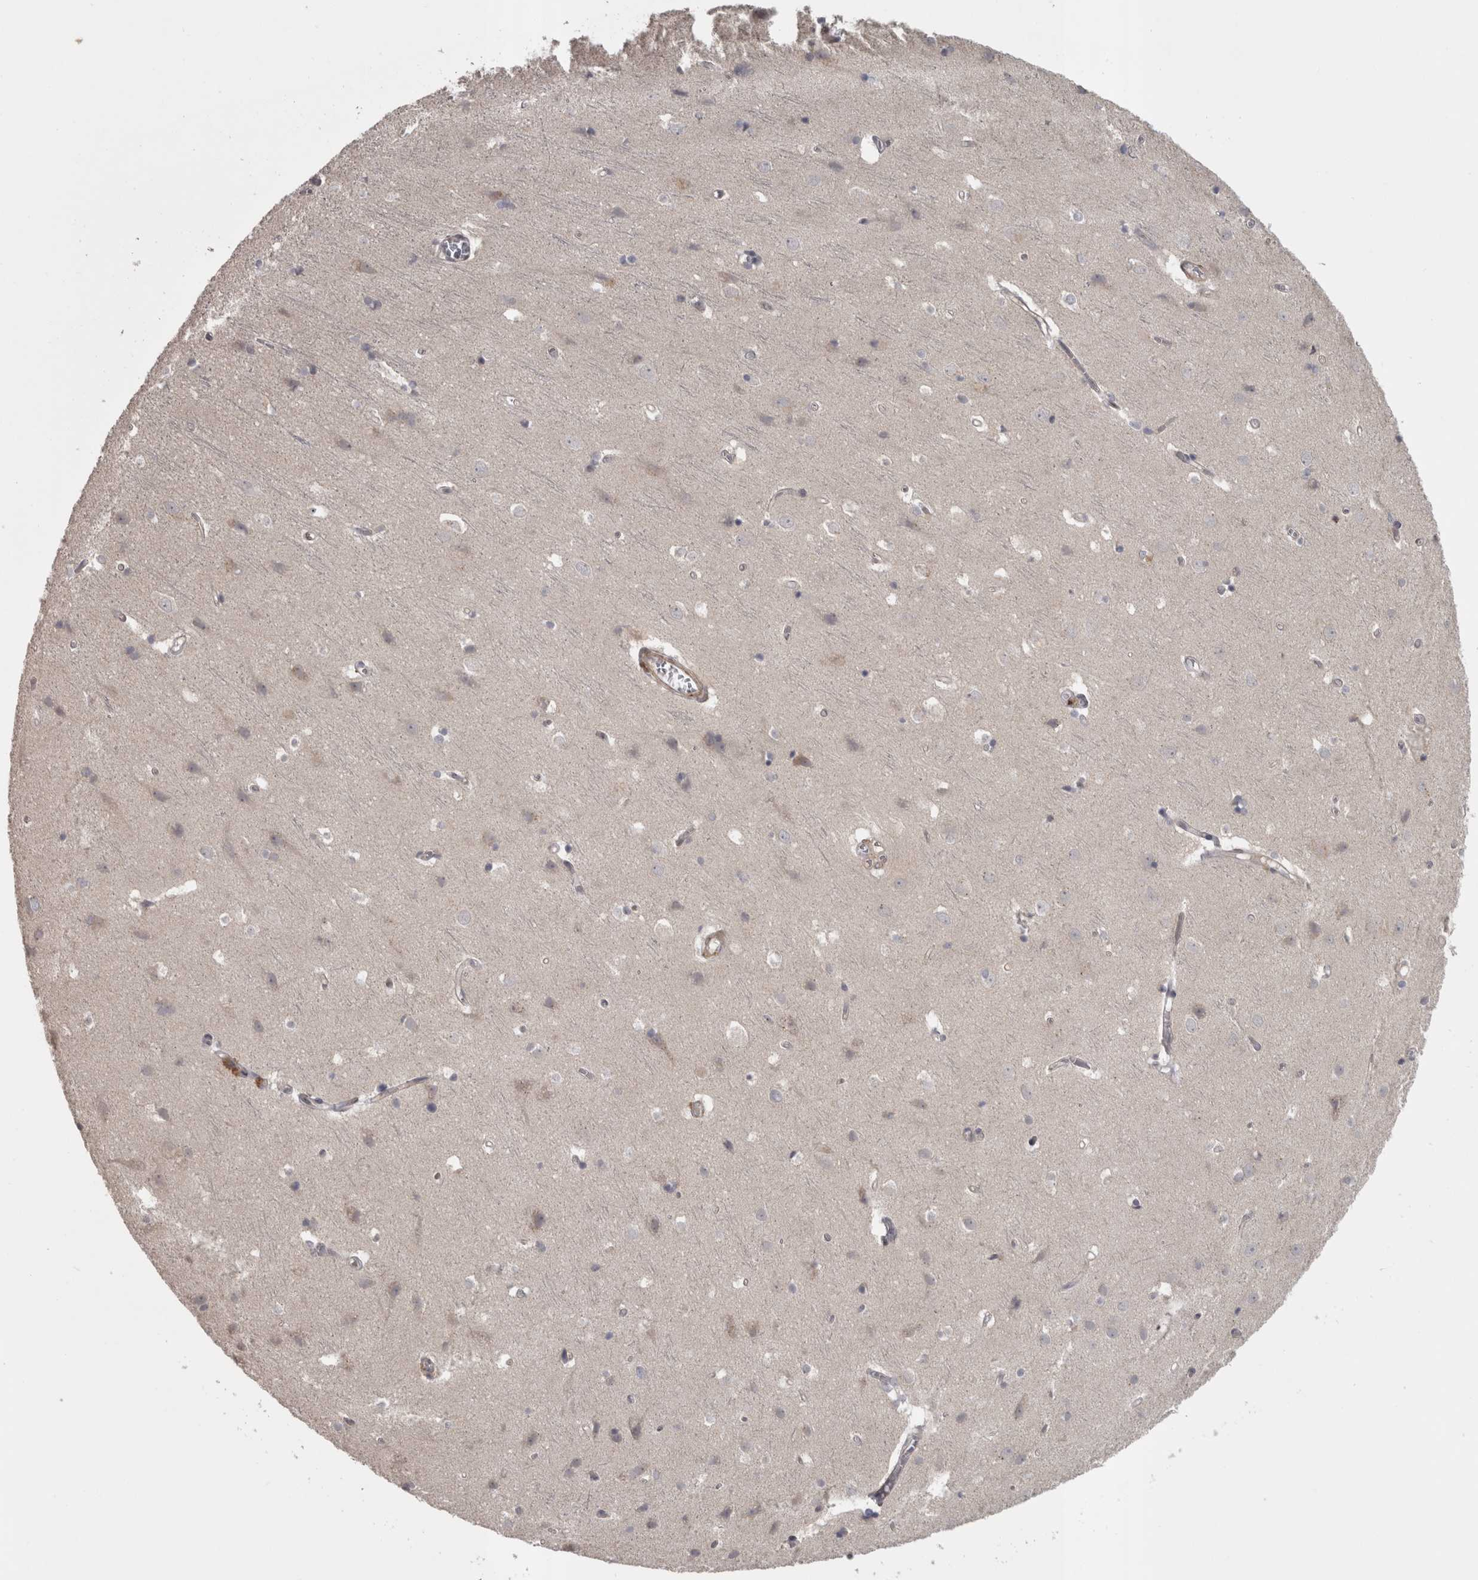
{"staining": {"intensity": "moderate", "quantity": "<25%", "location": "cytoplasmic/membranous"}, "tissue": "cerebral cortex", "cell_type": "Endothelial cells", "image_type": "normal", "snomed": [{"axis": "morphology", "description": "Normal tissue, NOS"}, {"axis": "topography", "description": "Cerebral cortex"}], "caption": "Immunohistochemistry (IHC) photomicrograph of unremarkable cerebral cortex: cerebral cortex stained using IHC displays low levels of moderate protein expression localized specifically in the cytoplasmic/membranous of endothelial cells, appearing as a cytoplasmic/membranous brown color.", "gene": "SLCO5A1", "patient": {"sex": "male", "age": 54}}